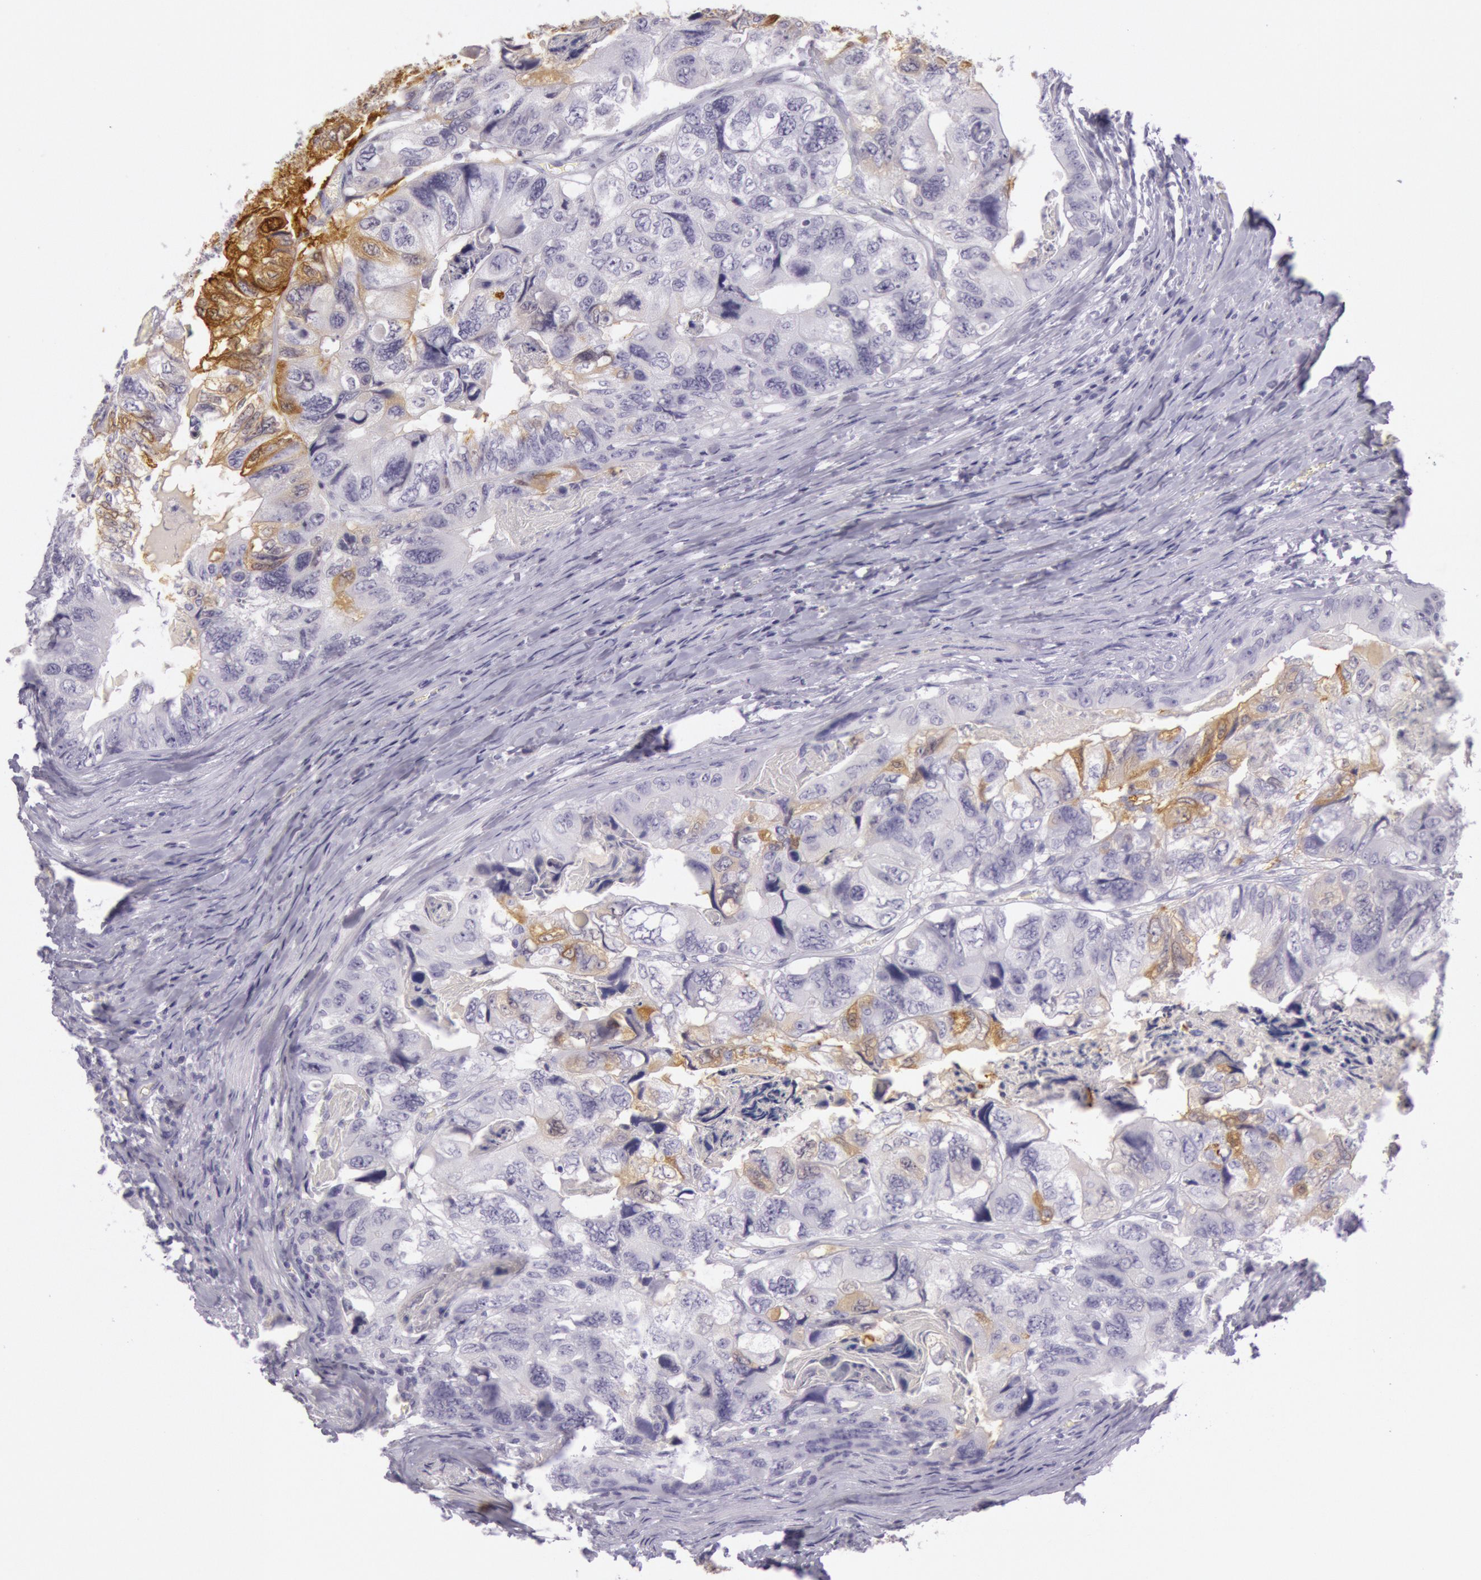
{"staining": {"intensity": "weak", "quantity": "<25%", "location": "cytoplasmic/membranous"}, "tissue": "colorectal cancer", "cell_type": "Tumor cells", "image_type": "cancer", "snomed": [{"axis": "morphology", "description": "Adenocarcinoma, NOS"}, {"axis": "topography", "description": "Rectum"}], "caption": "Immunohistochemistry of adenocarcinoma (colorectal) demonstrates no positivity in tumor cells.", "gene": "CKB", "patient": {"sex": "female", "age": 82}}